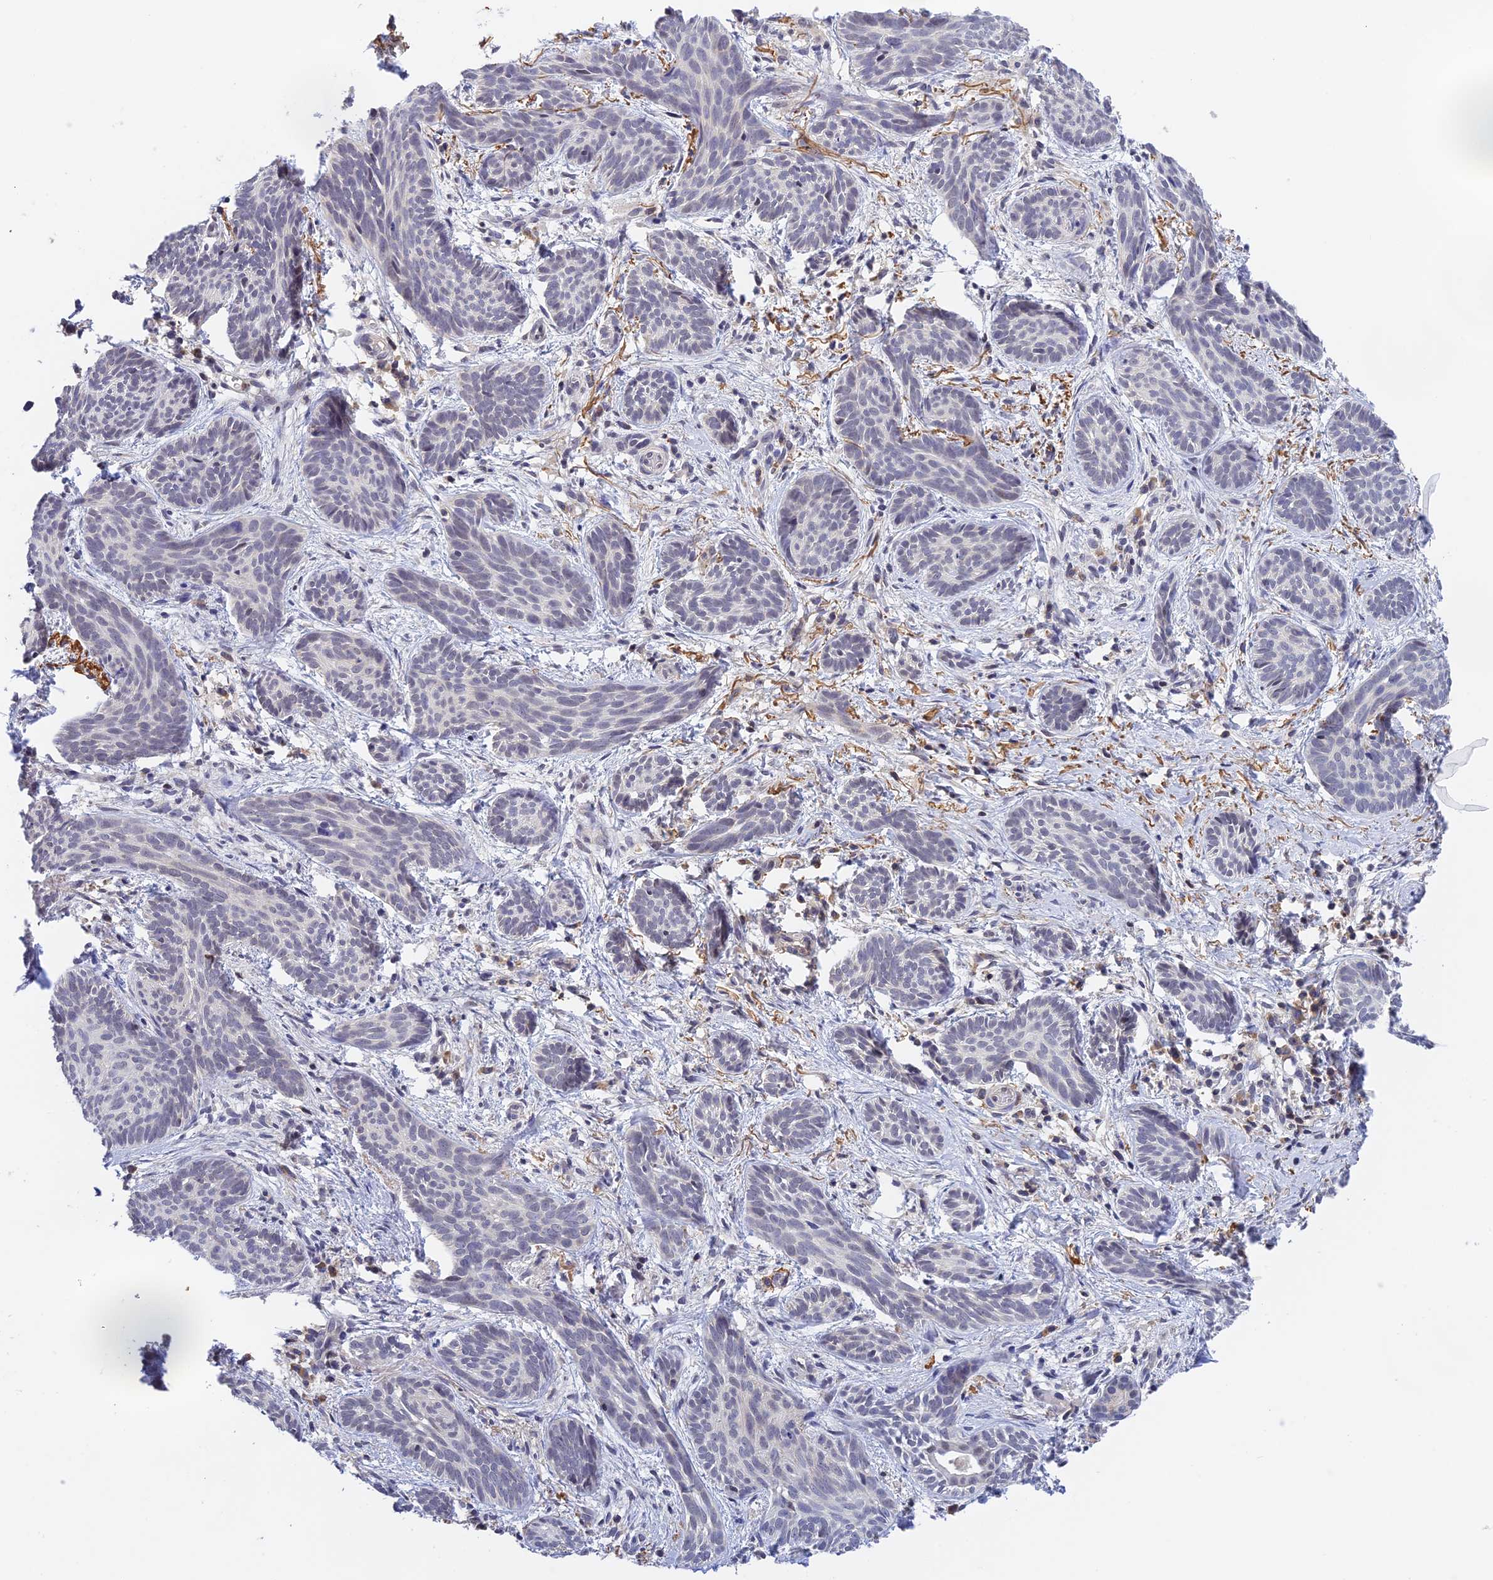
{"staining": {"intensity": "negative", "quantity": "none", "location": "none"}, "tissue": "skin cancer", "cell_type": "Tumor cells", "image_type": "cancer", "snomed": [{"axis": "morphology", "description": "Basal cell carcinoma"}, {"axis": "topography", "description": "Skin"}], "caption": "An immunohistochemistry image of skin cancer is shown. There is no staining in tumor cells of skin cancer.", "gene": "PEX16", "patient": {"sex": "female", "age": 81}}